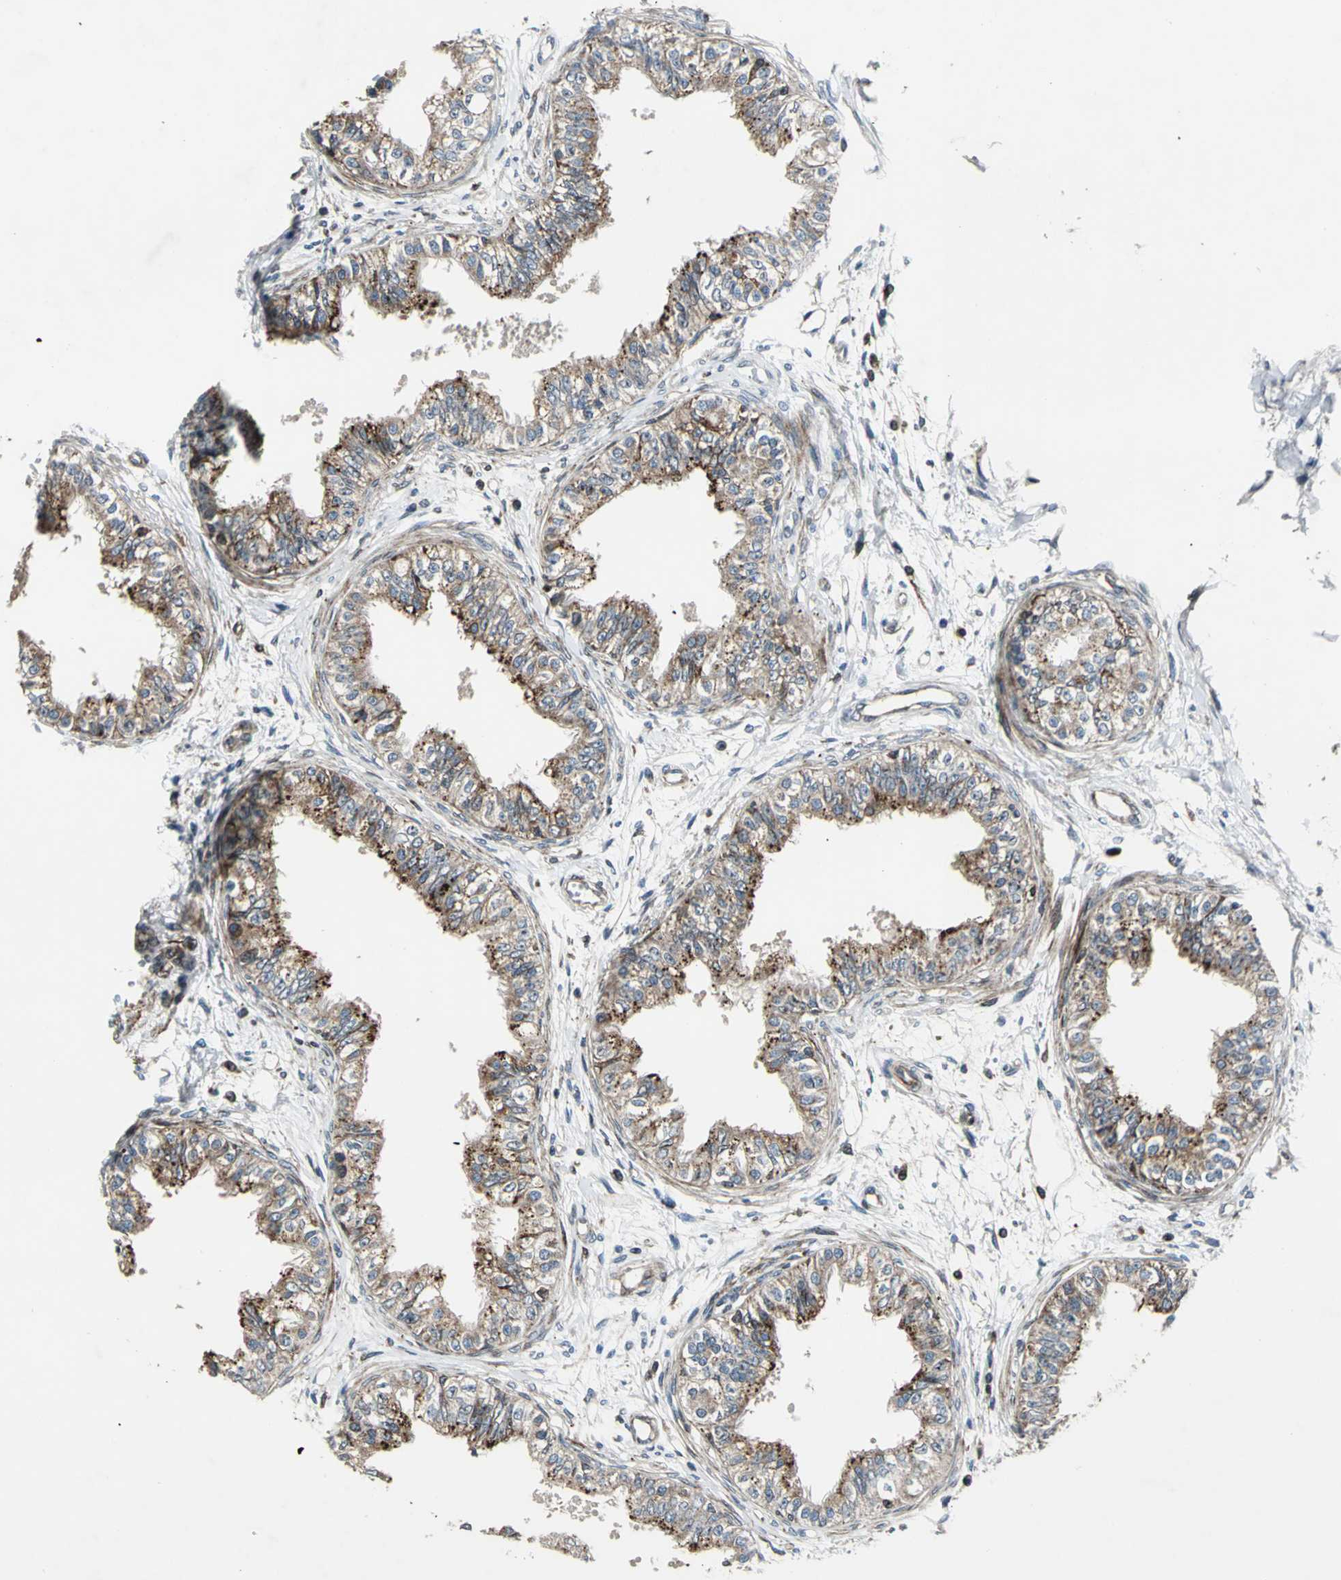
{"staining": {"intensity": "strong", "quantity": ">75%", "location": "cytoplasmic/membranous"}, "tissue": "epididymis", "cell_type": "Glandular cells", "image_type": "normal", "snomed": [{"axis": "morphology", "description": "Normal tissue, NOS"}, {"axis": "morphology", "description": "Adenocarcinoma, metastatic, NOS"}, {"axis": "topography", "description": "Testis"}, {"axis": "topography", "description": "Epididymis"}], "caption": "DAB immunohistochemical staining of normal human epididymis demonstrates strong cytoplasmic/membranous protein expression in about >75% of glandular cells.", "gene": "HTATIP2", "patient": {"sex": "male", "age": 26}}